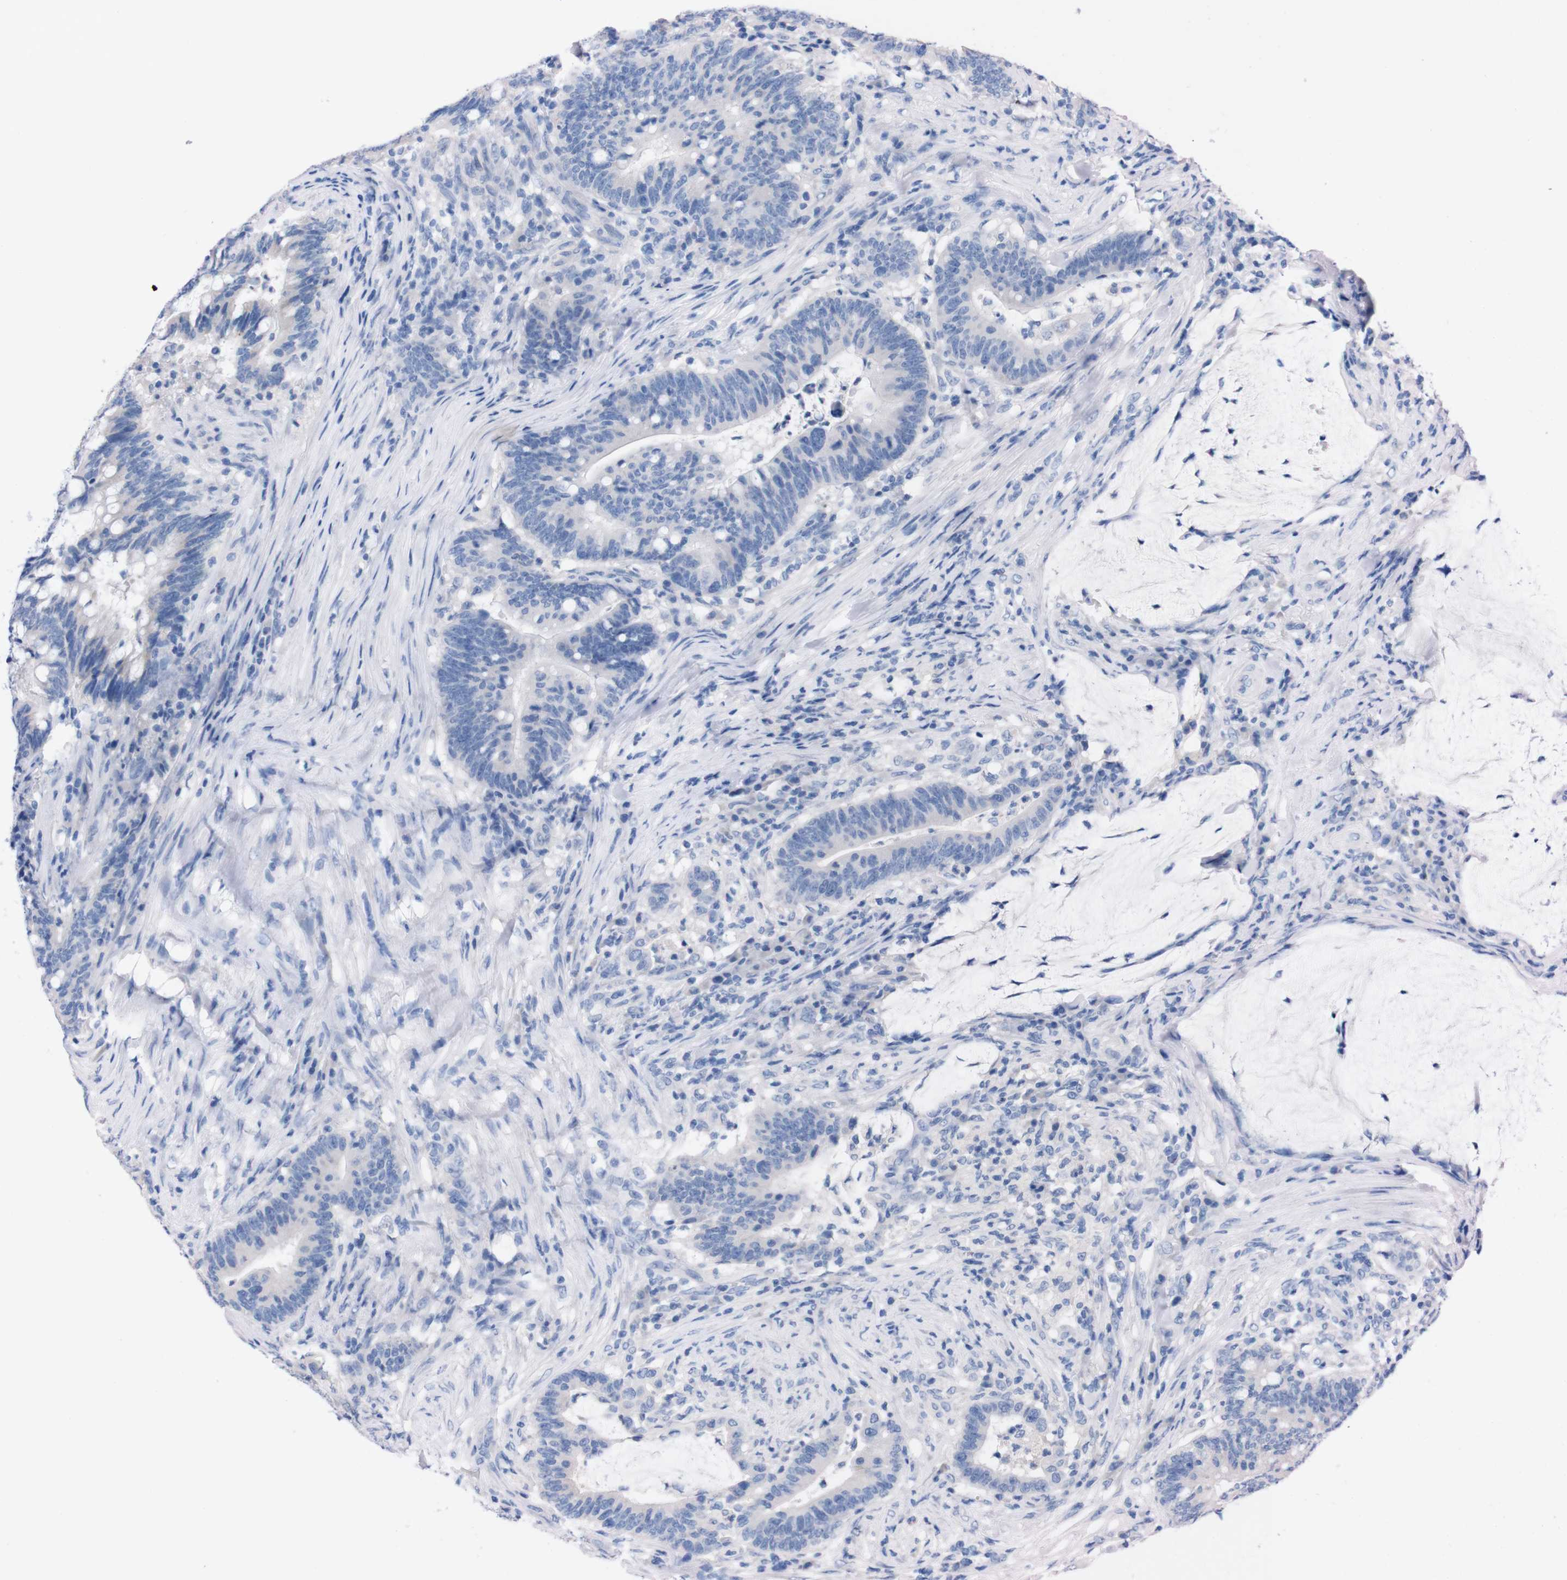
{"staining": {"intensity": "negative", "quantity": "none", "location": "none"}, "tissue": "colorectal cancer", "cell_type": "Tumor cells", "image_type": "cancer", "snomed": [{"axis": "morphology", "description": "Normal tissue, NOS"}, {"axis": "morphology", "description": "Adenocarcinoma, NOS"}, {"axis": "topography", "description": "Colon"}], "caption": "Tumor cells are negative for protein expression in human colorectal cancer (adenocarcinoma).", "gene": "TMEM243", "patient": {"sex": "female", "age": 66}}